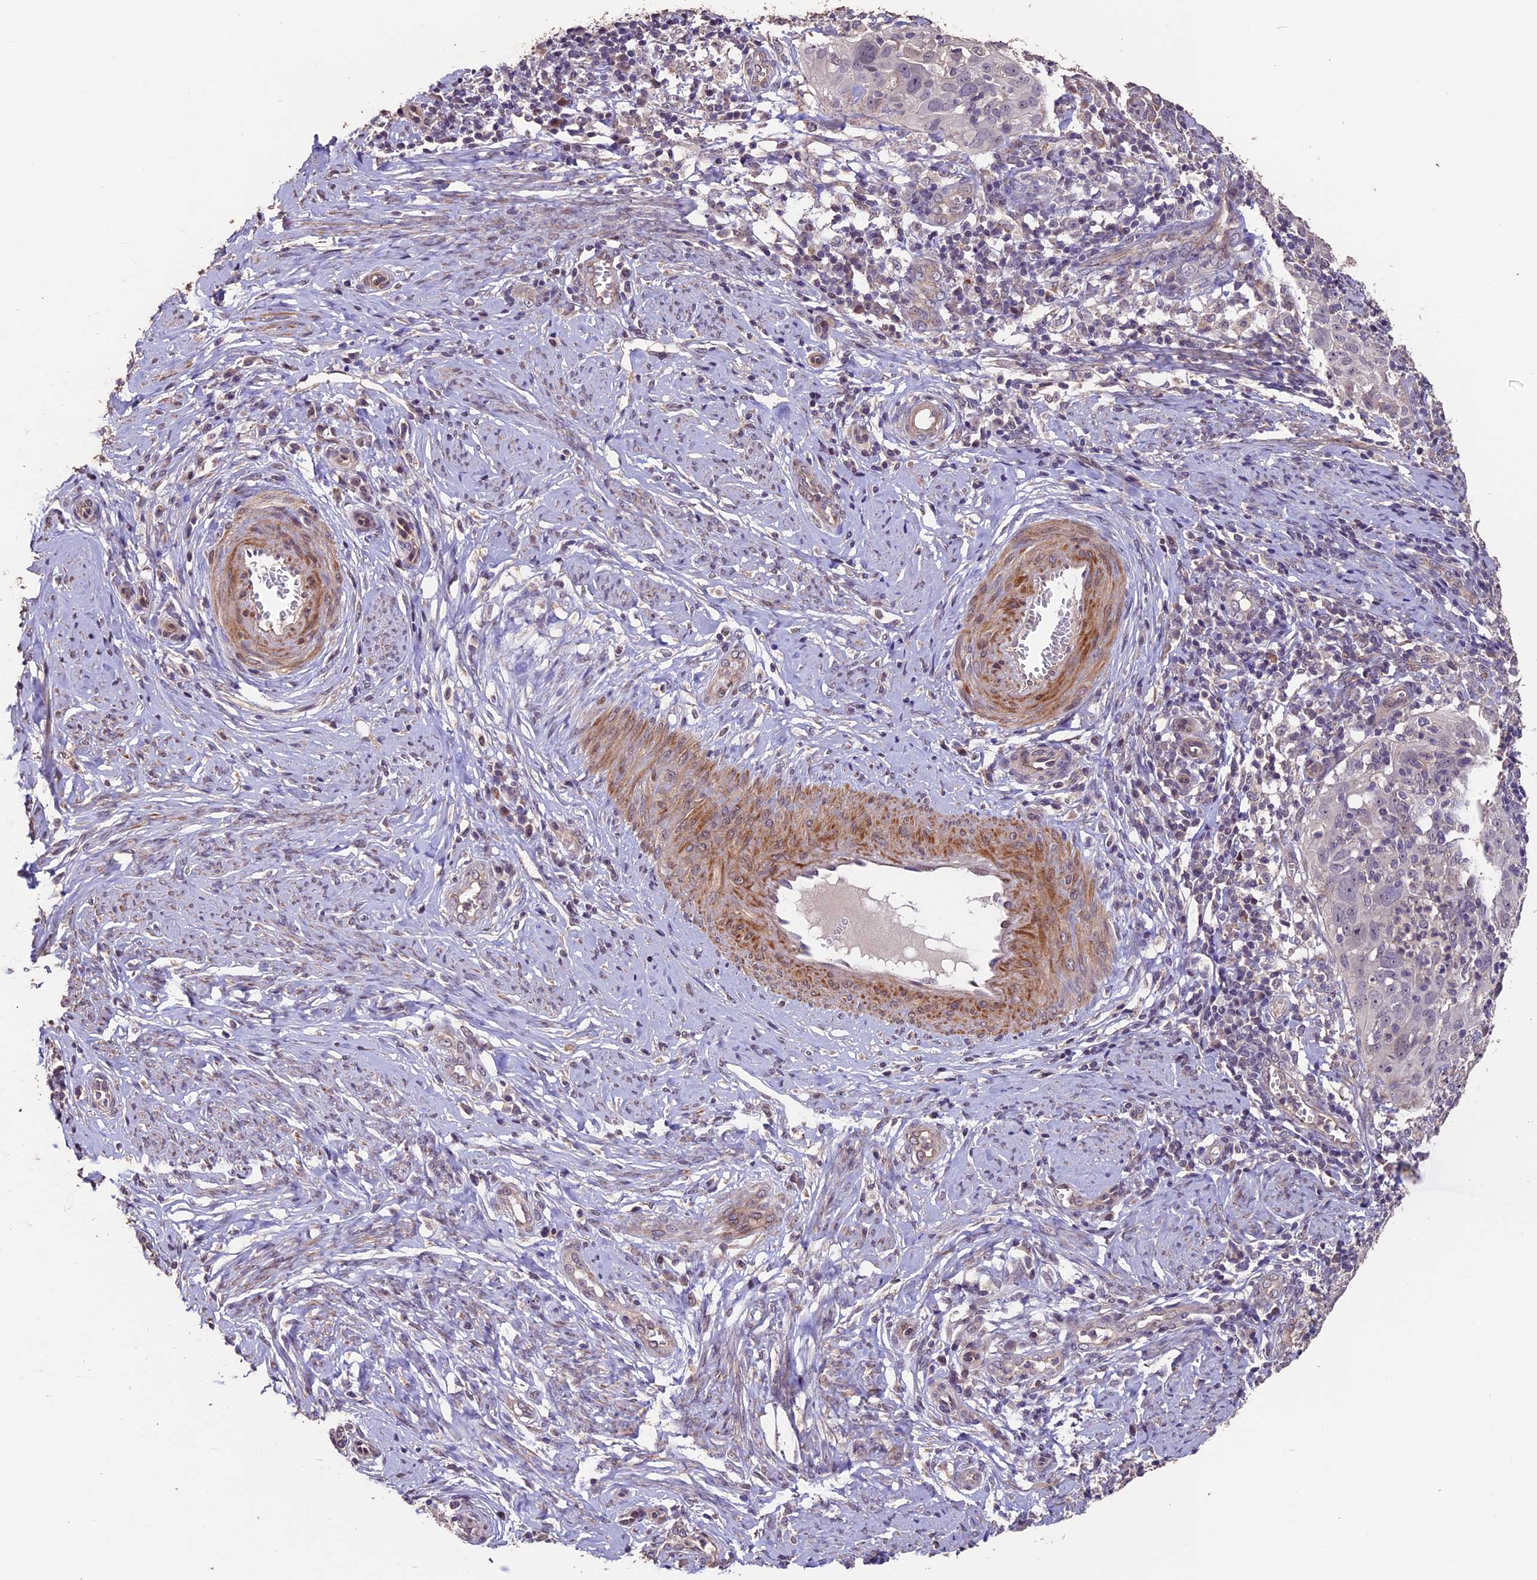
{"staining": {"intensity": "negative", "quantity": "none", "location": "none"}, "tissue": "cervical cancer", "cell_type": "Tumor cells", "image_type": "cancer", "snomed": [{"axis": "morphology", "description": "Normal tissue, NOS"}, {"axis": "morphology", "description": "Squamous cell carcinoma, NOS"}, {"axis": "topography", "description": "Cervix"}], "caption": "The image exhibits no significant expression in tumor cells of squamous cell carcinoma (cervical). The staining was performed using DAB to visualize the protein expression in brown, while the nuclei were stained in blue with hematoxylin (Magnification: 20x).", "gene": "GNB5", "patient": {"sex": "female", "age": 31}}